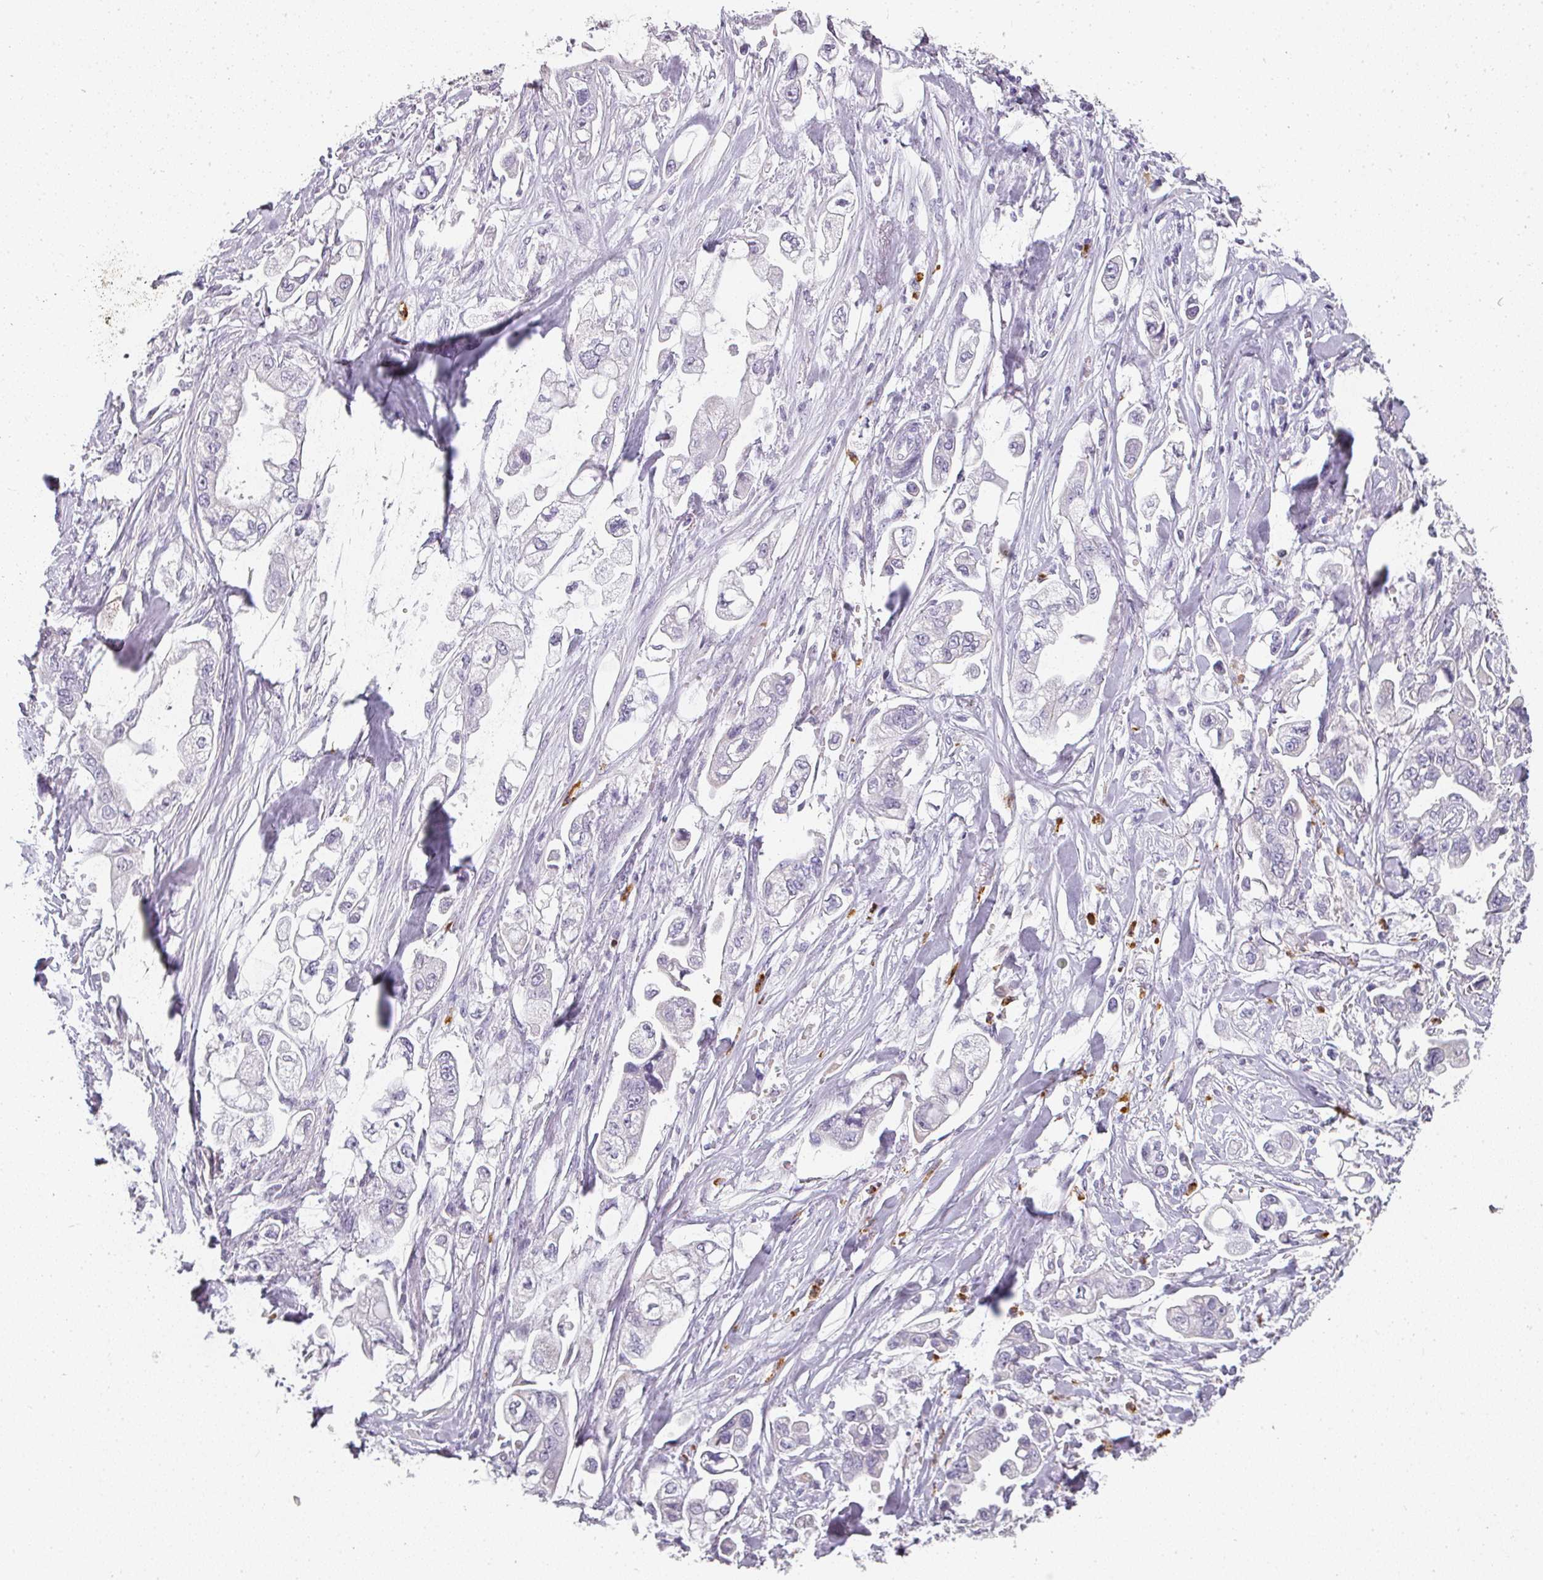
{"staining": {"intensity": "negative", "quantity": "none", "location": "none"}, "tissue": "stomach cancer", "cell_type": "Tumor cells", "image_type": "cancer", "snomed": [{"axis": "morphology", "description": "Adenocarcinoma, NOS"}, {"axis": "topography", "description": "Stomach"}], "caption": "Human stomach cancer stained for a protein using immunohistochemistry (IHC) shows no expression in tumor cells.", "gene": "CAMP", "patient": {"sex": "male", "age": 62}}